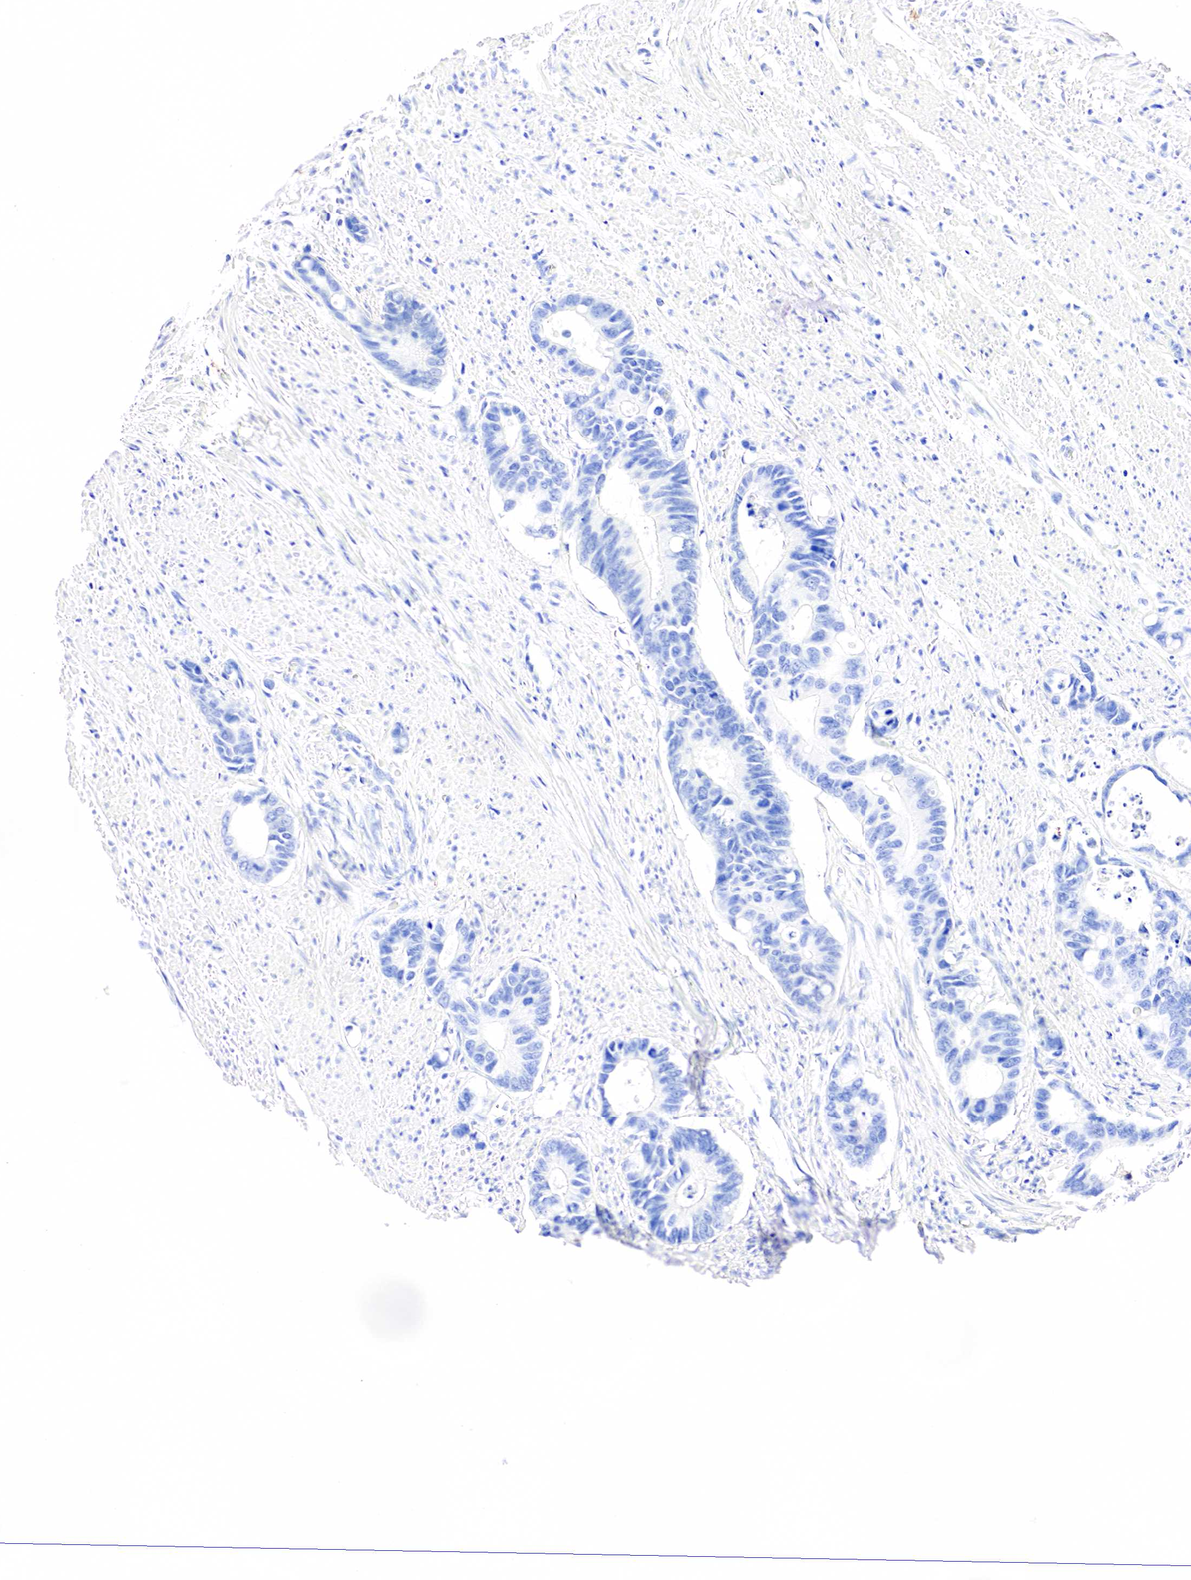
{"staining": {"intensity": "negative", "quantity": "none", "location": "none"}, "tissue": "colorectal cancer", "cell_type": "Tumor cells", "image_type": "cancer", "snomed": [{"axis": "morphology", "description": "Adenocarcinoma, NOS"}, {"axis": "topography", "description": "Colon"}], "caption": "IHC of human colorectal adenocarcinoma displays no positivity in tumor cells.", "gene": "PTH", "patient": {"sex": "male", "age": 49}}